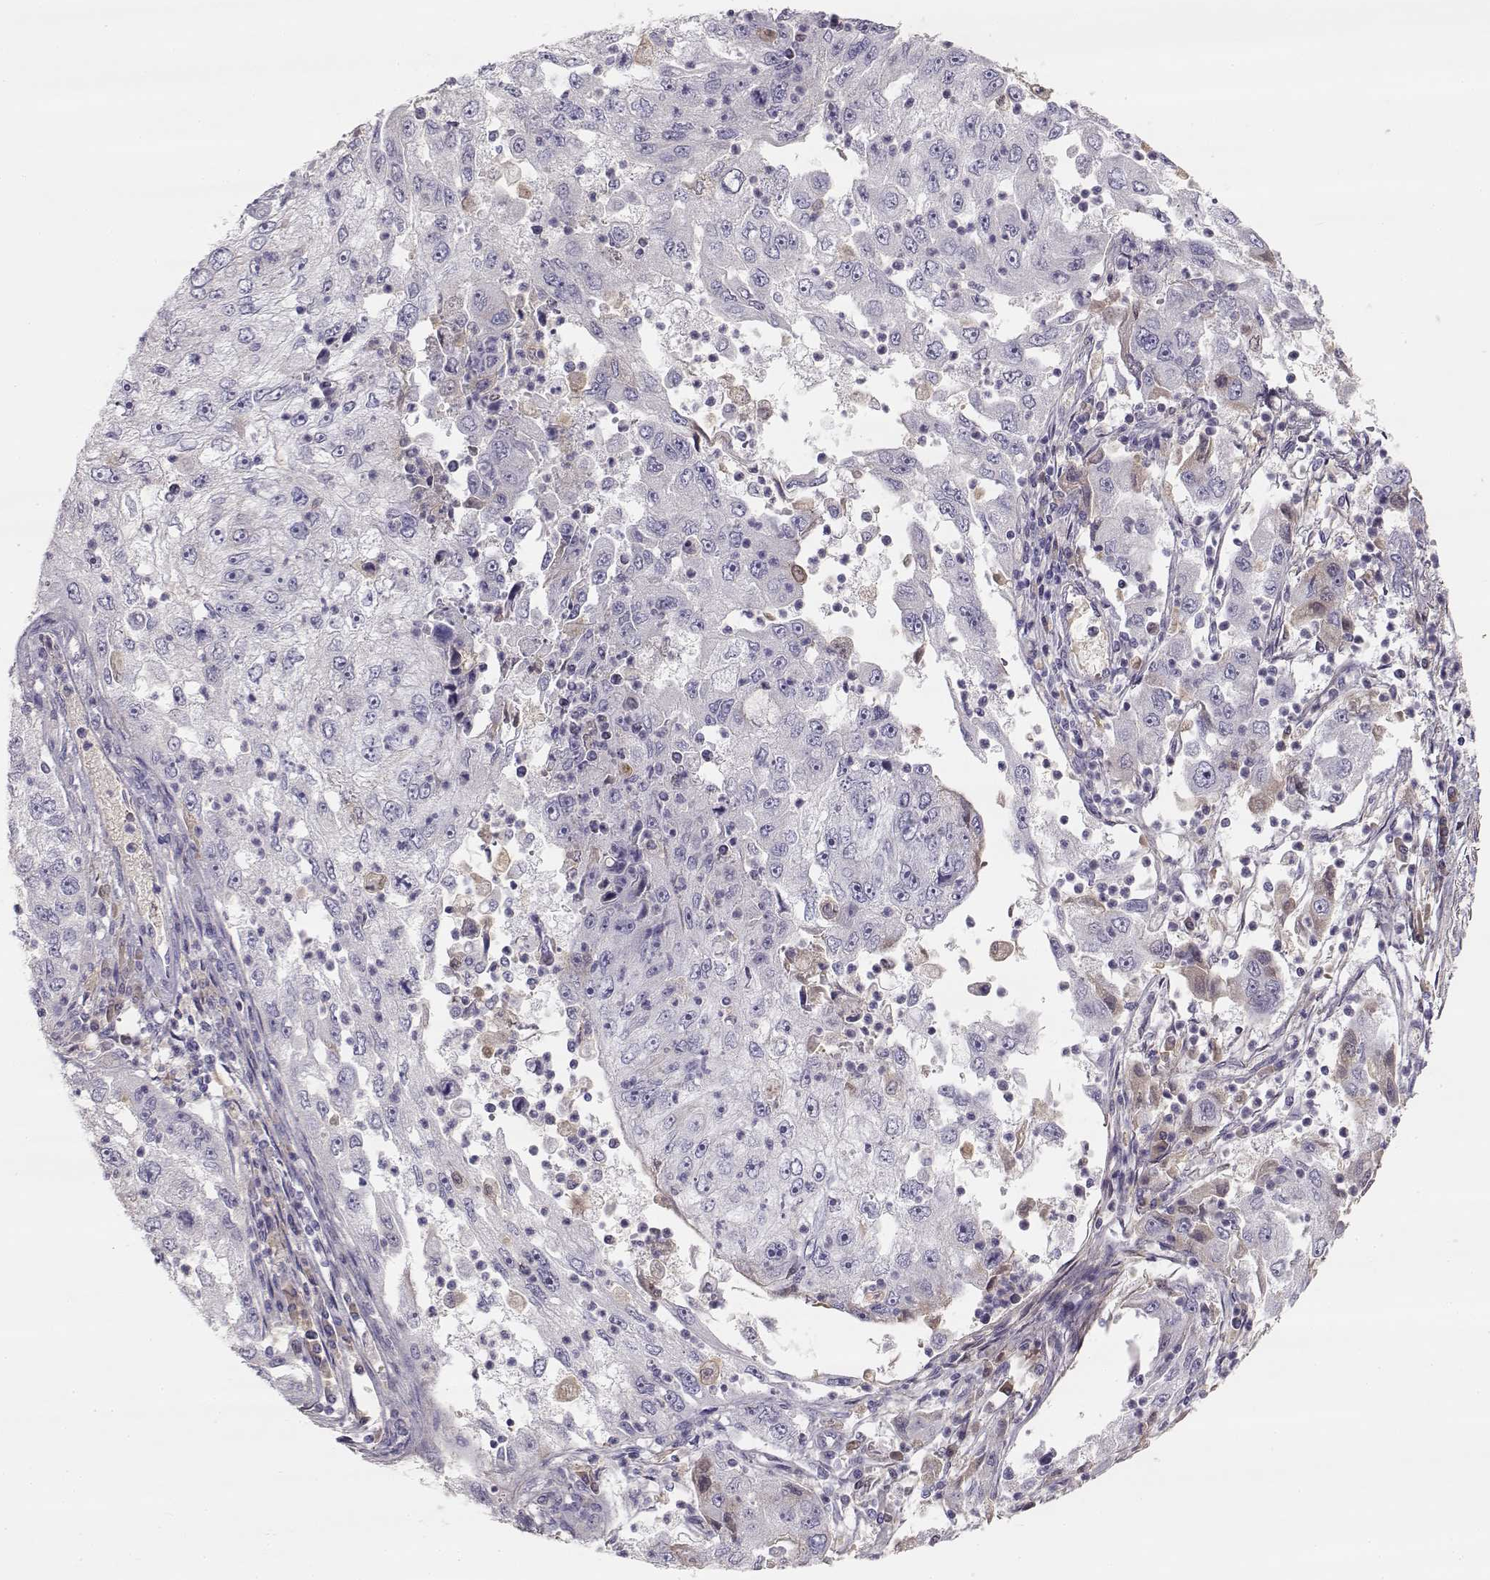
{"staining": {"intensity": "negative", "quantity": "none", "location": "none"}, "tissue": "cervical cancer", "cell_type": "Tumor cells", "image_type": "cancer", "snomed": [{"axis": "morphology", "description": "Squamous cell carcinoma, NOS"}, {"axis": "topography", "description": "Cervix"}], "caption": "Tumor cells are negative for brown protein staining in squamous cell carcinoma (cervical). The staining was performed using DAB (3,3'-diaminobenzidine) to visualize the protein expression in brown, while the nuclei were stained in blue with hematoxylin (Magnification: 20x).", "gene": "SLCO6A1", "patient": {"sex": "female", "age": 36}}